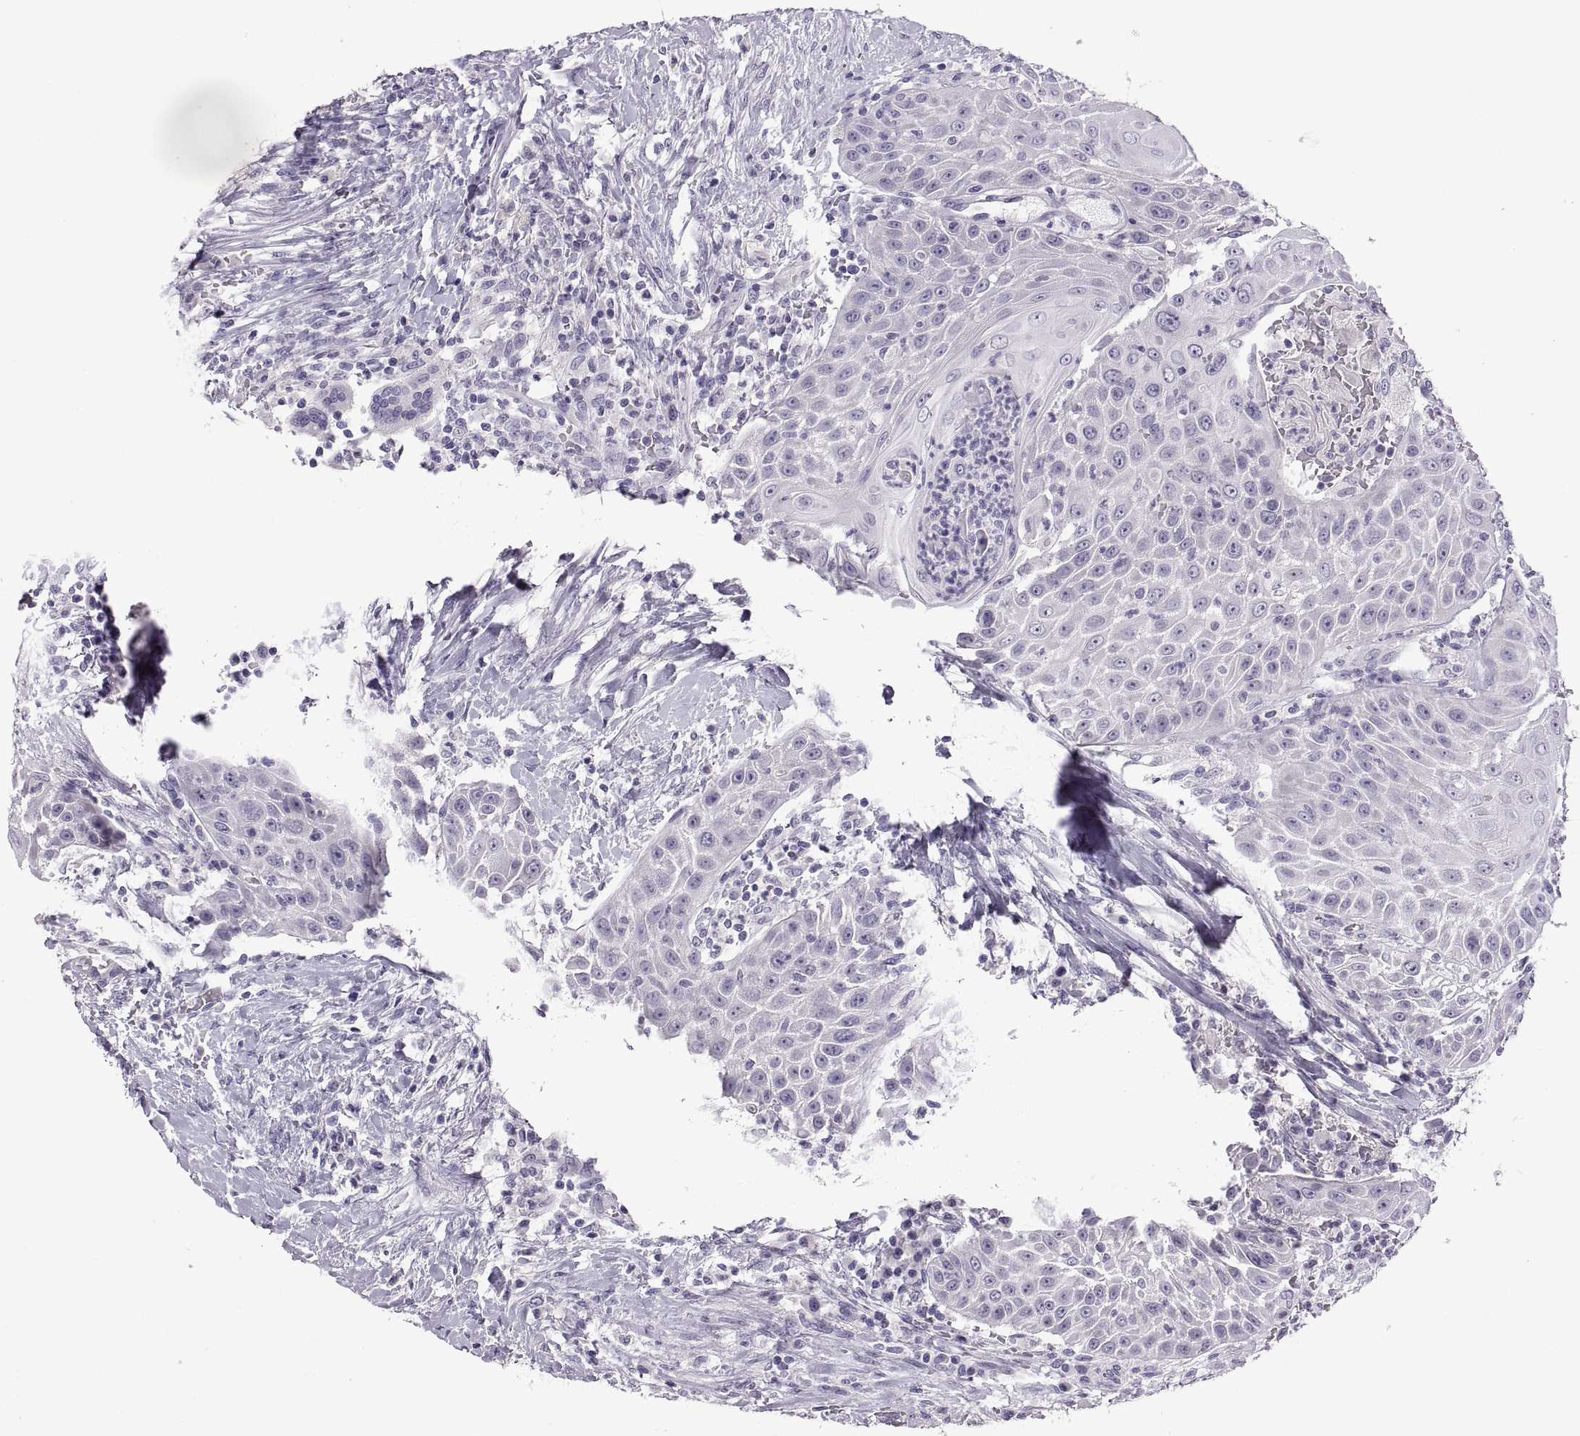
{"staining": {"intensity": "negative", "quantity": "none", "location": "none"}, "tissue": "head and neck cancer", "cell_type": "Tumor cells", "image_type": "cancer", "snomed": [{"axis": "morphology", "description": "Squamous cell carcinoma, NOS"}, {"axis": "topography", "description": "Head-Neck"}], "caption": "Immunohistochemistry (IHC) of head and neck cancer (squamous cell carcinoma) displays no staining in tumor cells. Brightfield microscopy of IHC stained with DAB (3,3'-diaminobenzidine) (brown) and hematoxylin (blue), captured at high magnification.", "gene": "RDM1", "patient": {"sex": "male", "age": 69}}